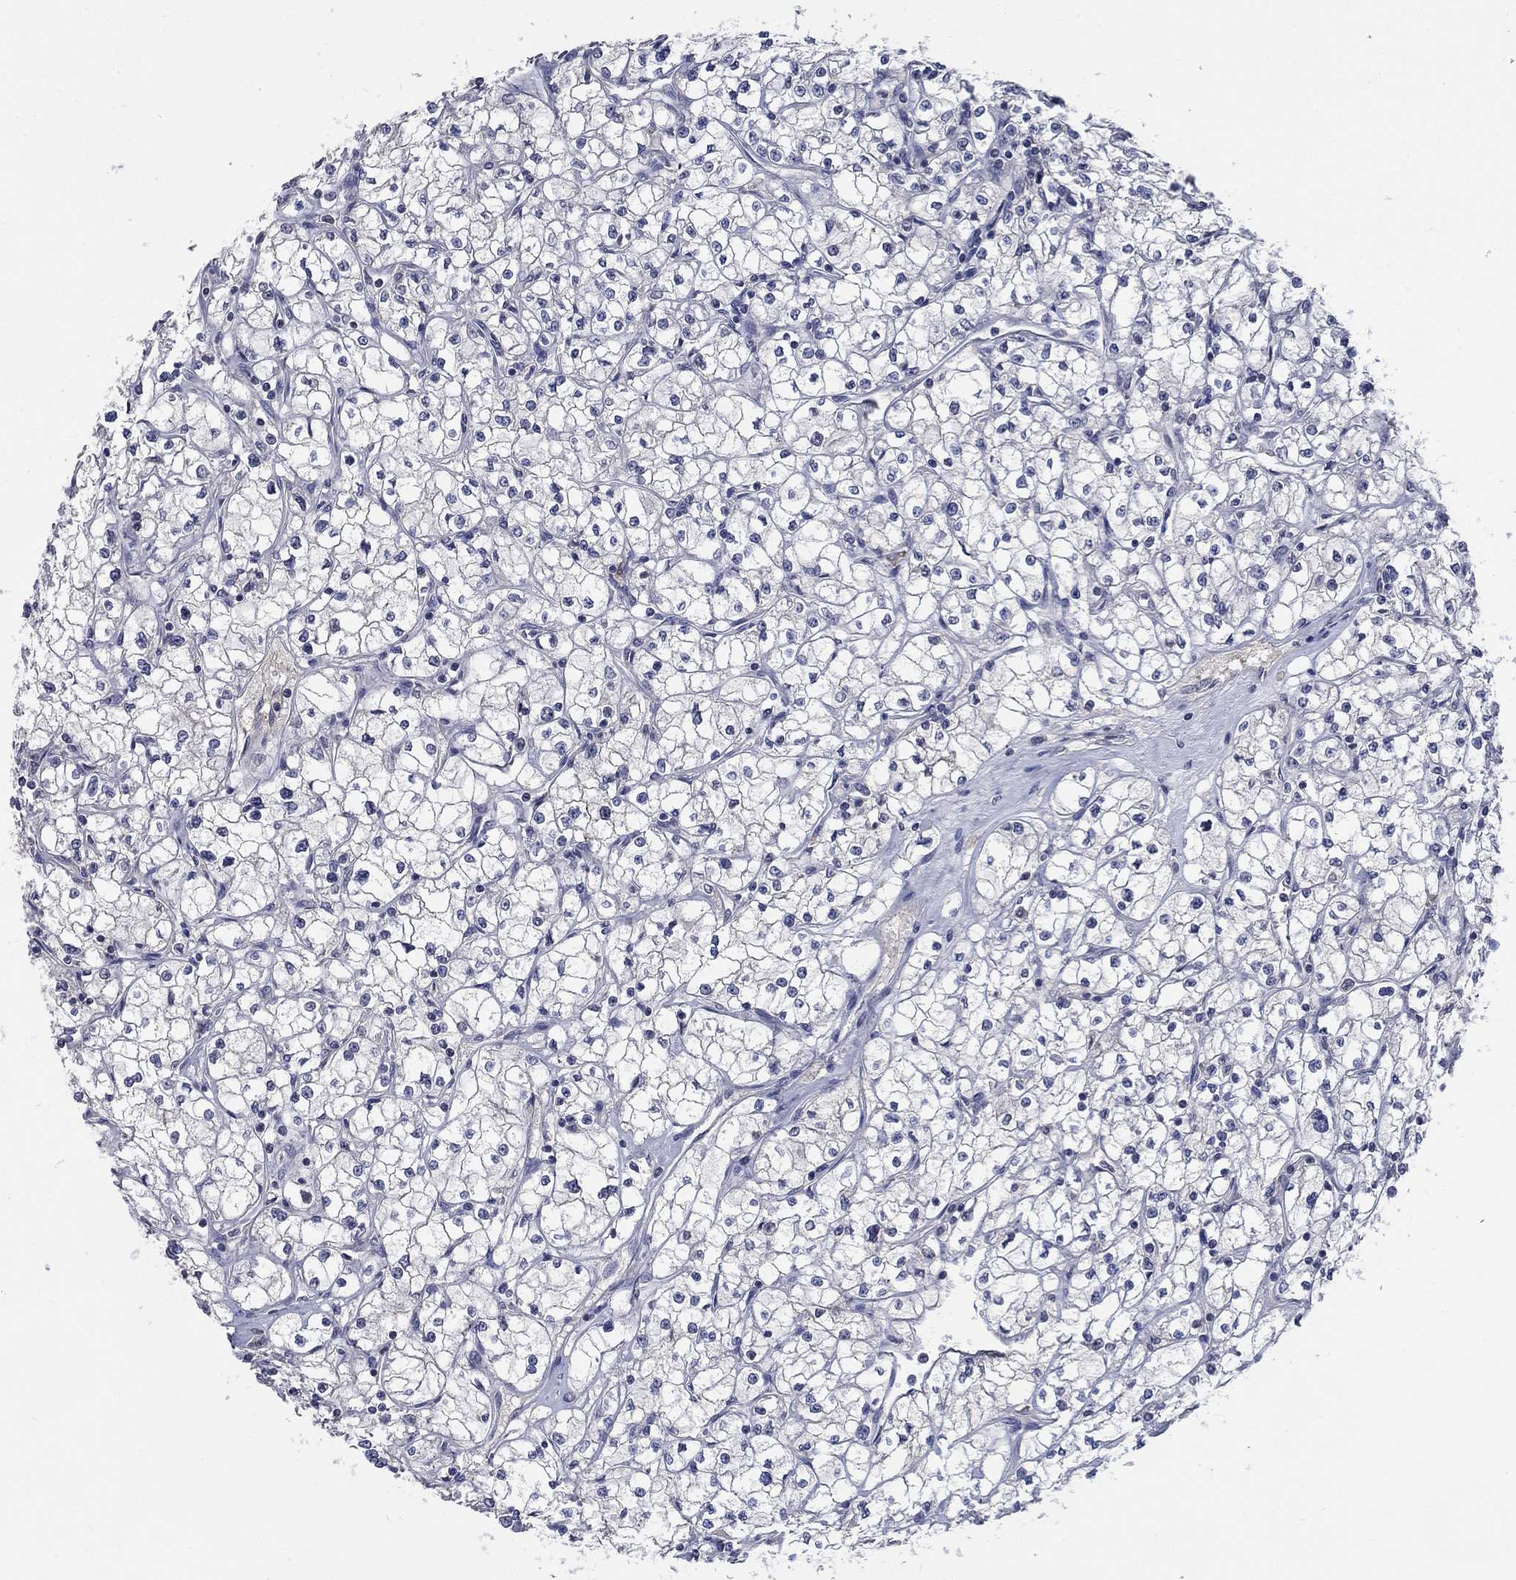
{"staining": {"intensity": "negative", "quantity": "none", "location": "none"}, "tissue": "renal cancer", "cell_type": "Tumor cells", "image_type": "cancer", "snomed": [{"axis": "morphology", "description": "Adenocarcinoma, NOS"}, {"axis": "topography", "description": "Kidney"}], "caption": "Image shows no significant protein expression in tumor cells of renal cancer.", "gene": "ZBTB18", "patient": {"sex": "male", "age": 67}}